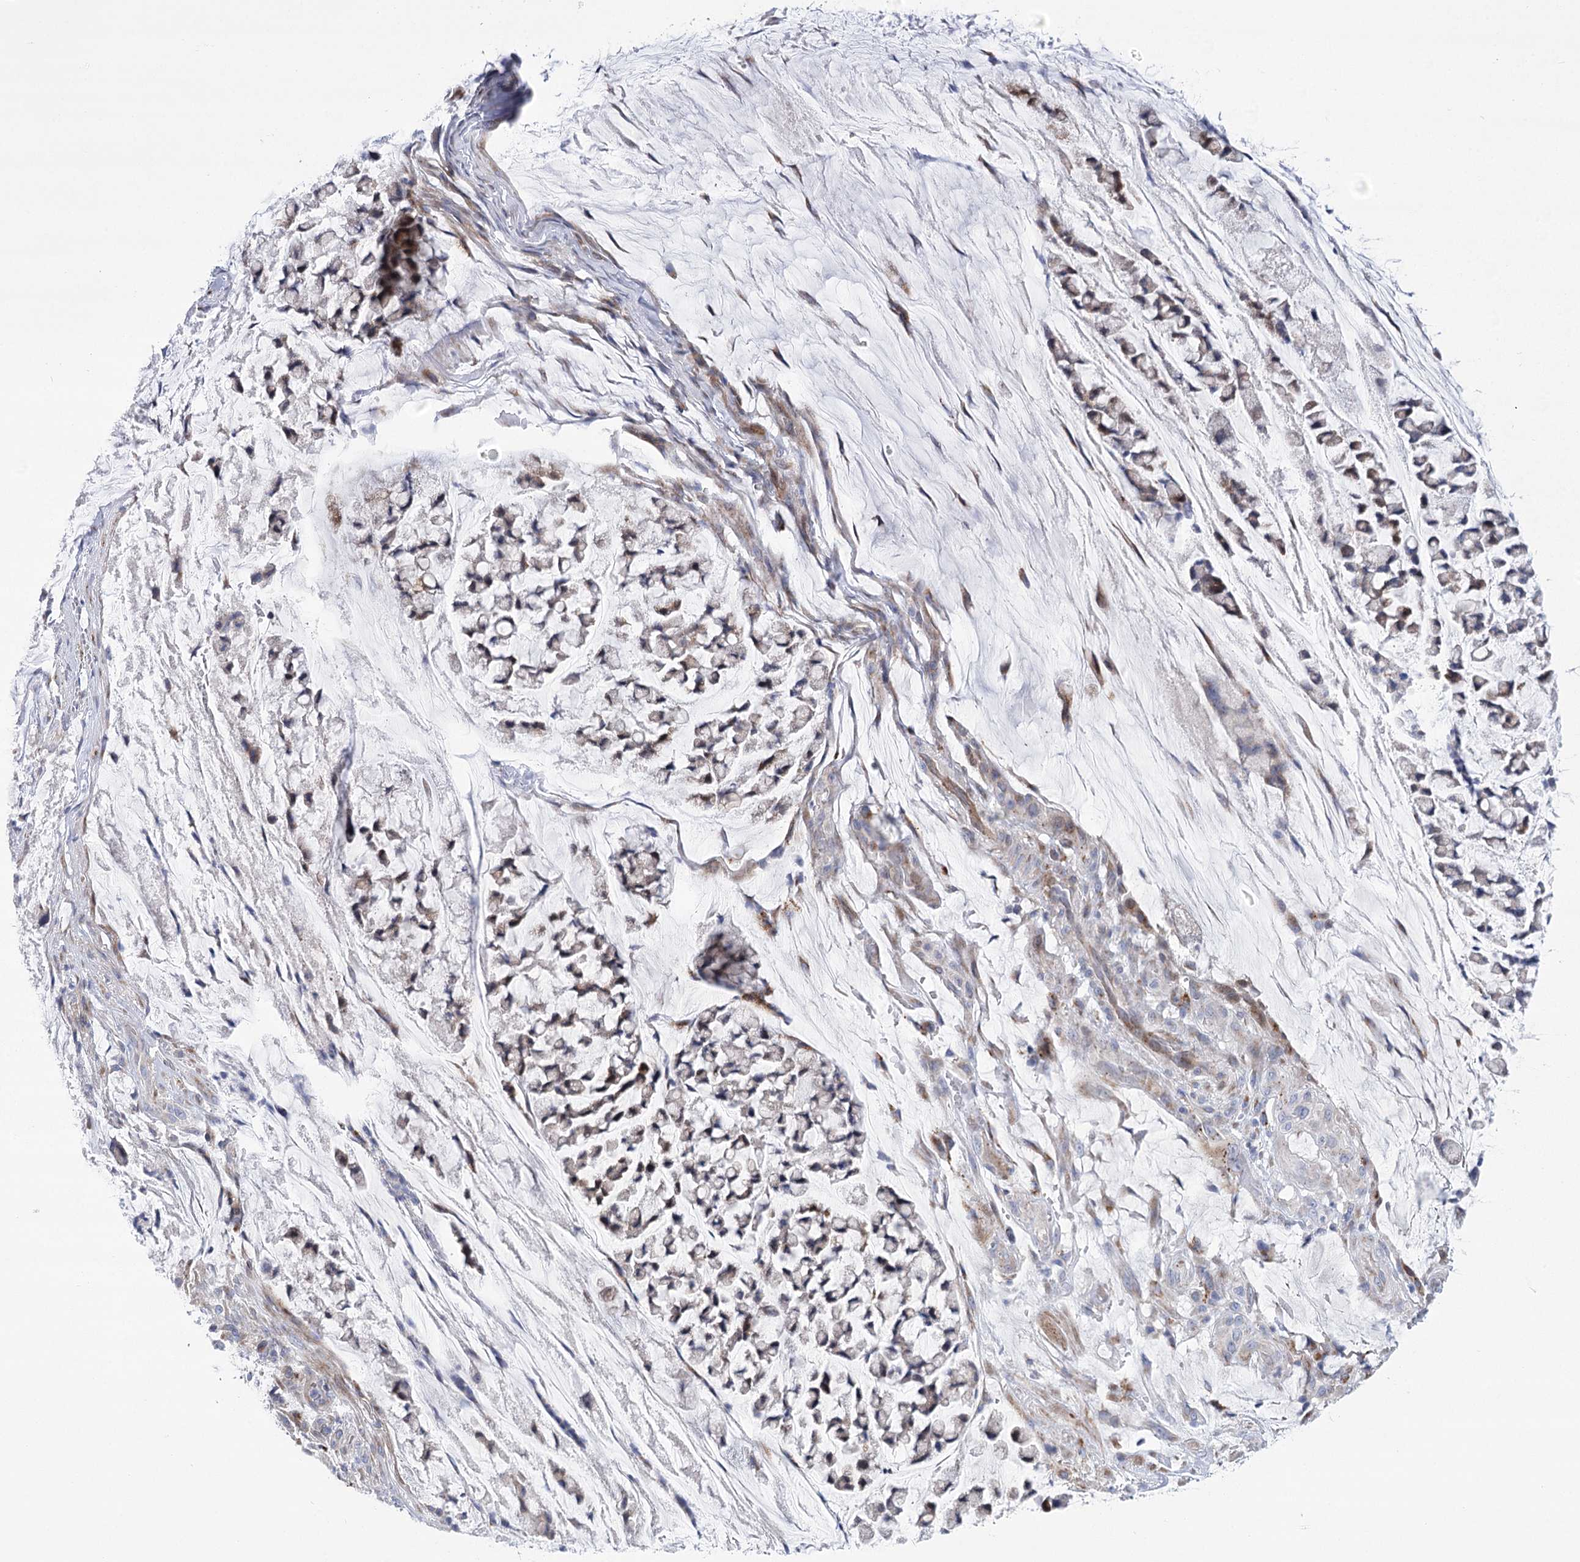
{"staining": {"intensity": "negative", "quantity": "none", "location": "none"}, "tissue": "stomach cancer", "cell_type": "Tumor cells", "image_type": "cancer", "snomed": [{"axis": "morphology", "description": "Adenocarcinoma, NOS"}, {"axis": "topography", "description": "Stomach, lower"}], "caption": "Immunohistochemical staining of human adenocarcinoma (stomach) shows no significant staining in tumor cells.", "gene": "NME7", "patient": {"sex": "male", "age": 67}}